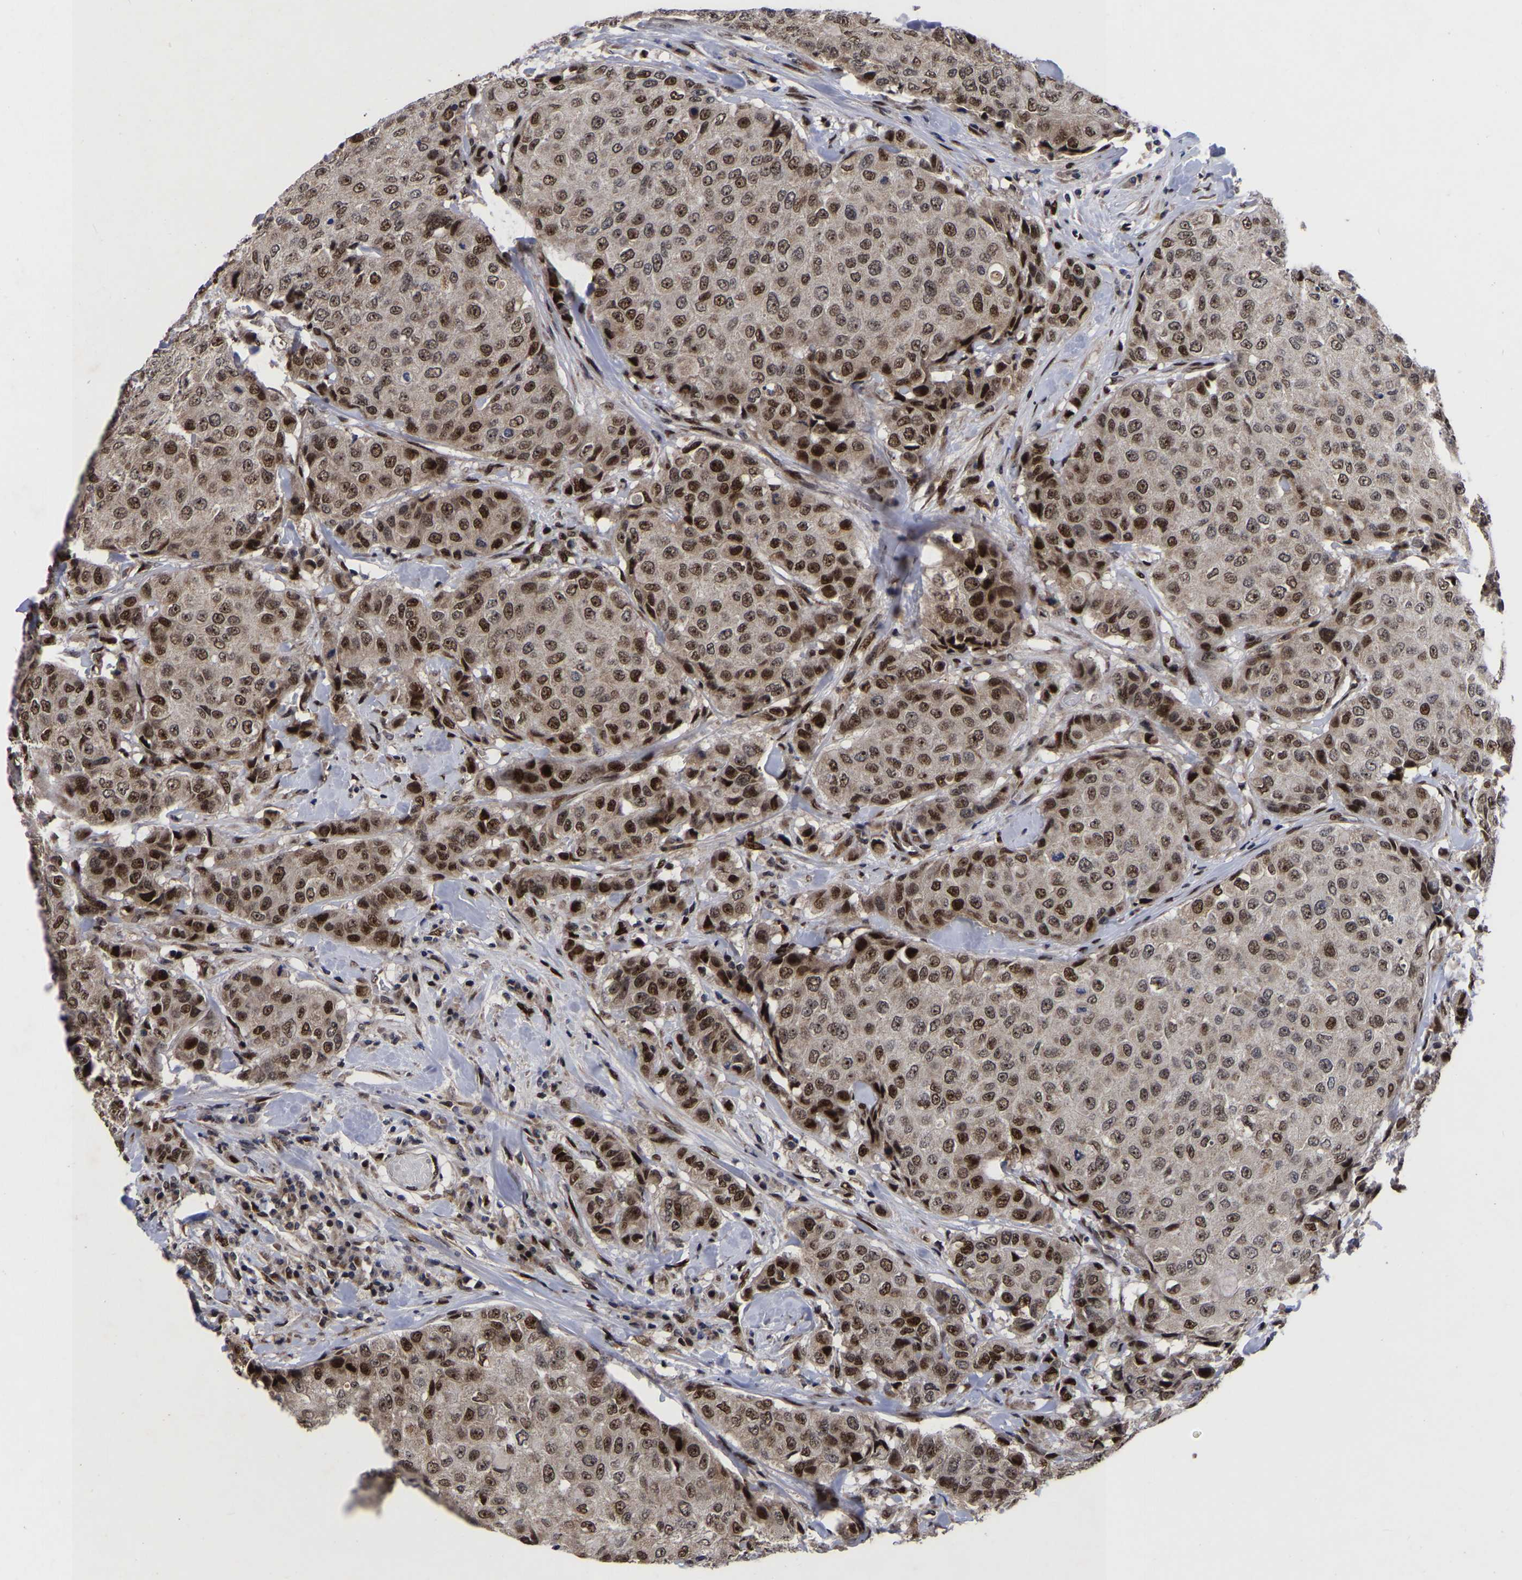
{"staining": {"intensity": "strong", "quantity": ">75%", "location": "nuclear"}, "tissue": "breast cancer", "cell_type": "Tumor cells", "image_type": "cancer", "snomed": [{"axis": "morphology", "description": "Duct carcinoma"}, {"axis": "topography", "description": "Breast"}], "caption": "IHC (DAB) staining of breast infiltrating ductal carcinoma reveals strong nuclear protein expression in about >75% of tumor cells.", "gene": "JUNB", "patient": {"sex": "female", "age": 27}}